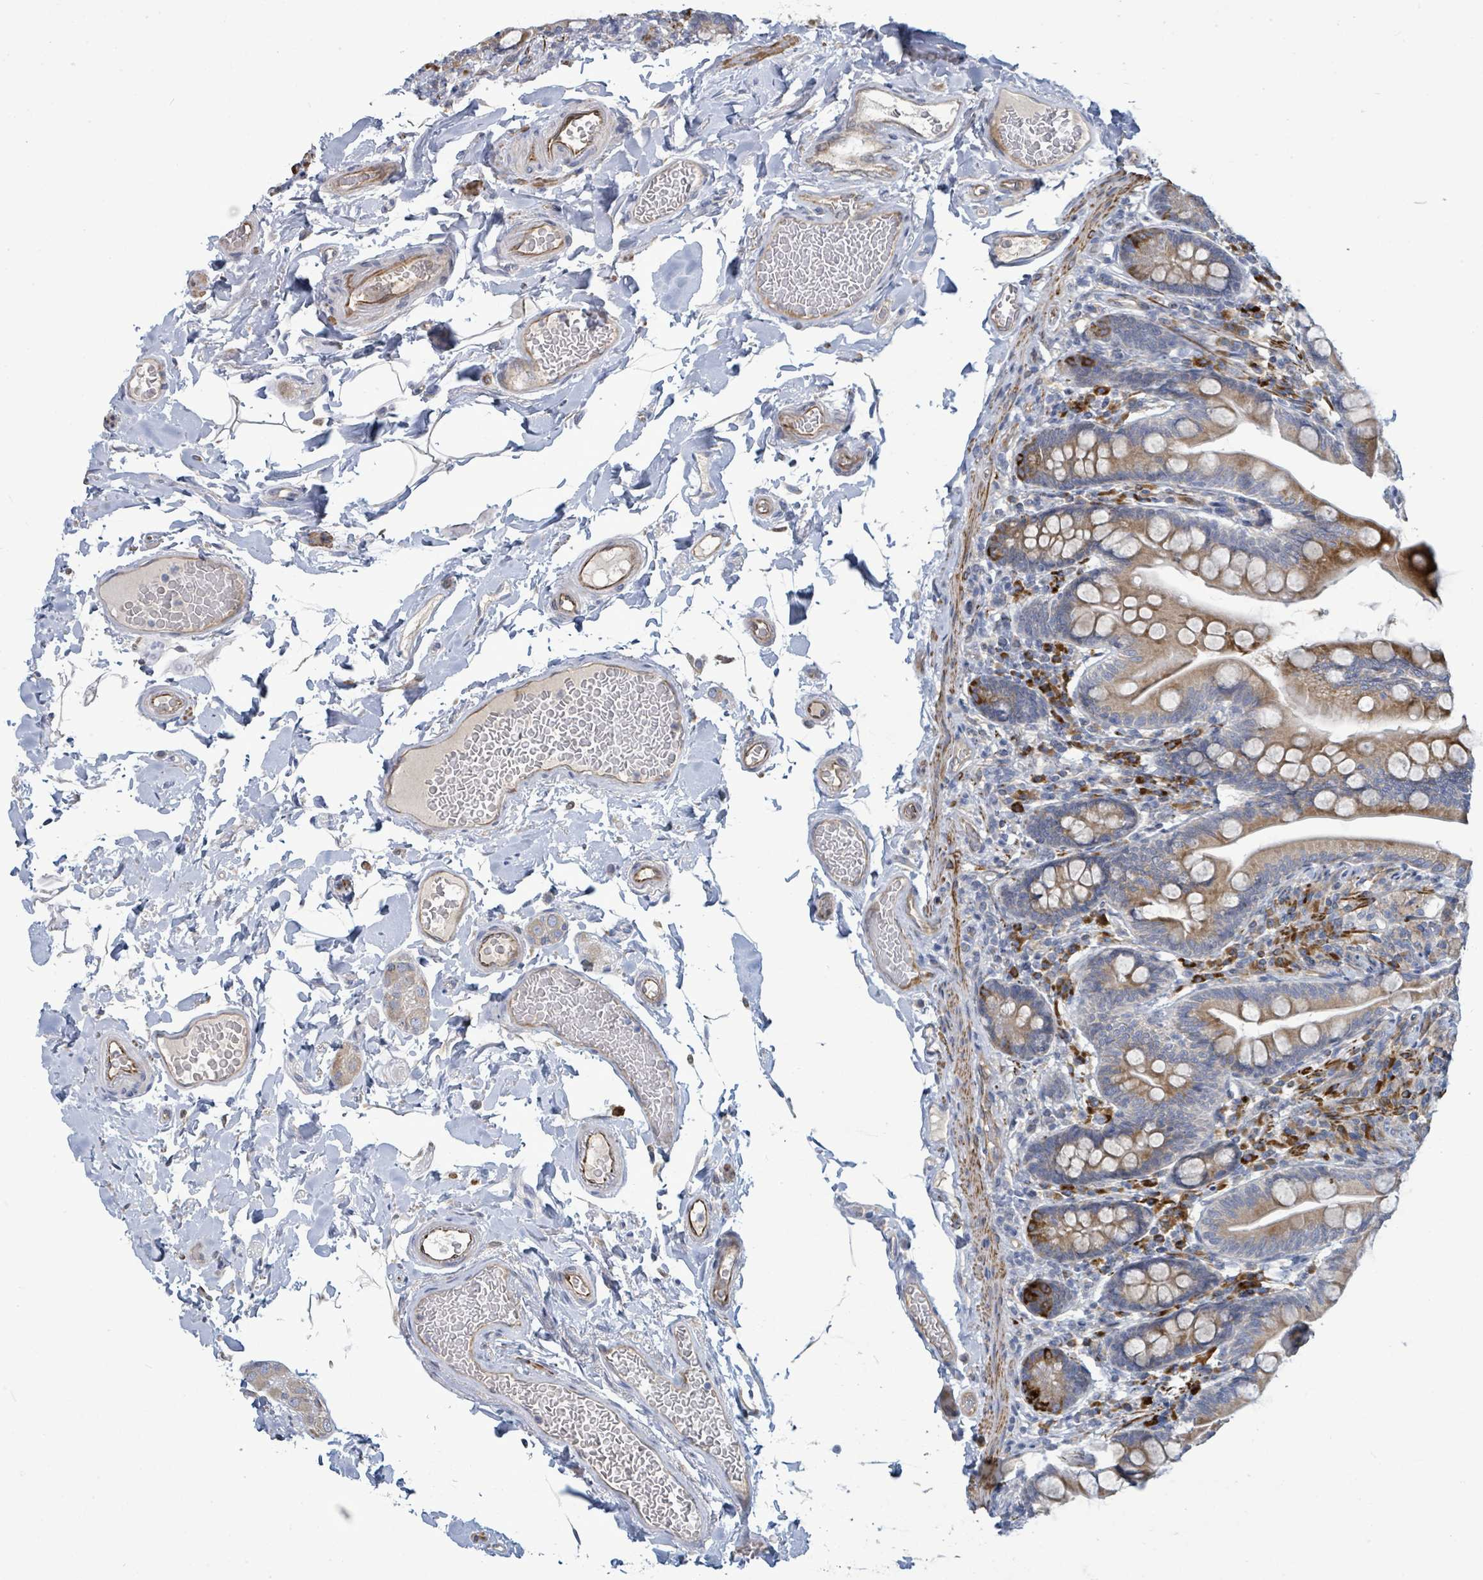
{"staining": {"intensity": "moderate", "quantity": ">75%", "location": "cytoplasmic/membranous"}, "tissue": "small intestine", "cell_type": "Glandular cells", "image_type": "normal", "snomed": [{"axis": "morphology", "description": "Normal tissue, NOS"}, {"axis": "topography", "description": "Small intestine"}], "caption": "Approximately >75% of glandular cells in normal human small intestine display moderate cytoplasmic/membranous protein positivity as visualized by brown immunohistochemical staining.", "gene": "SIRPB1", "patient": {"sex": "female", "age": 64}}